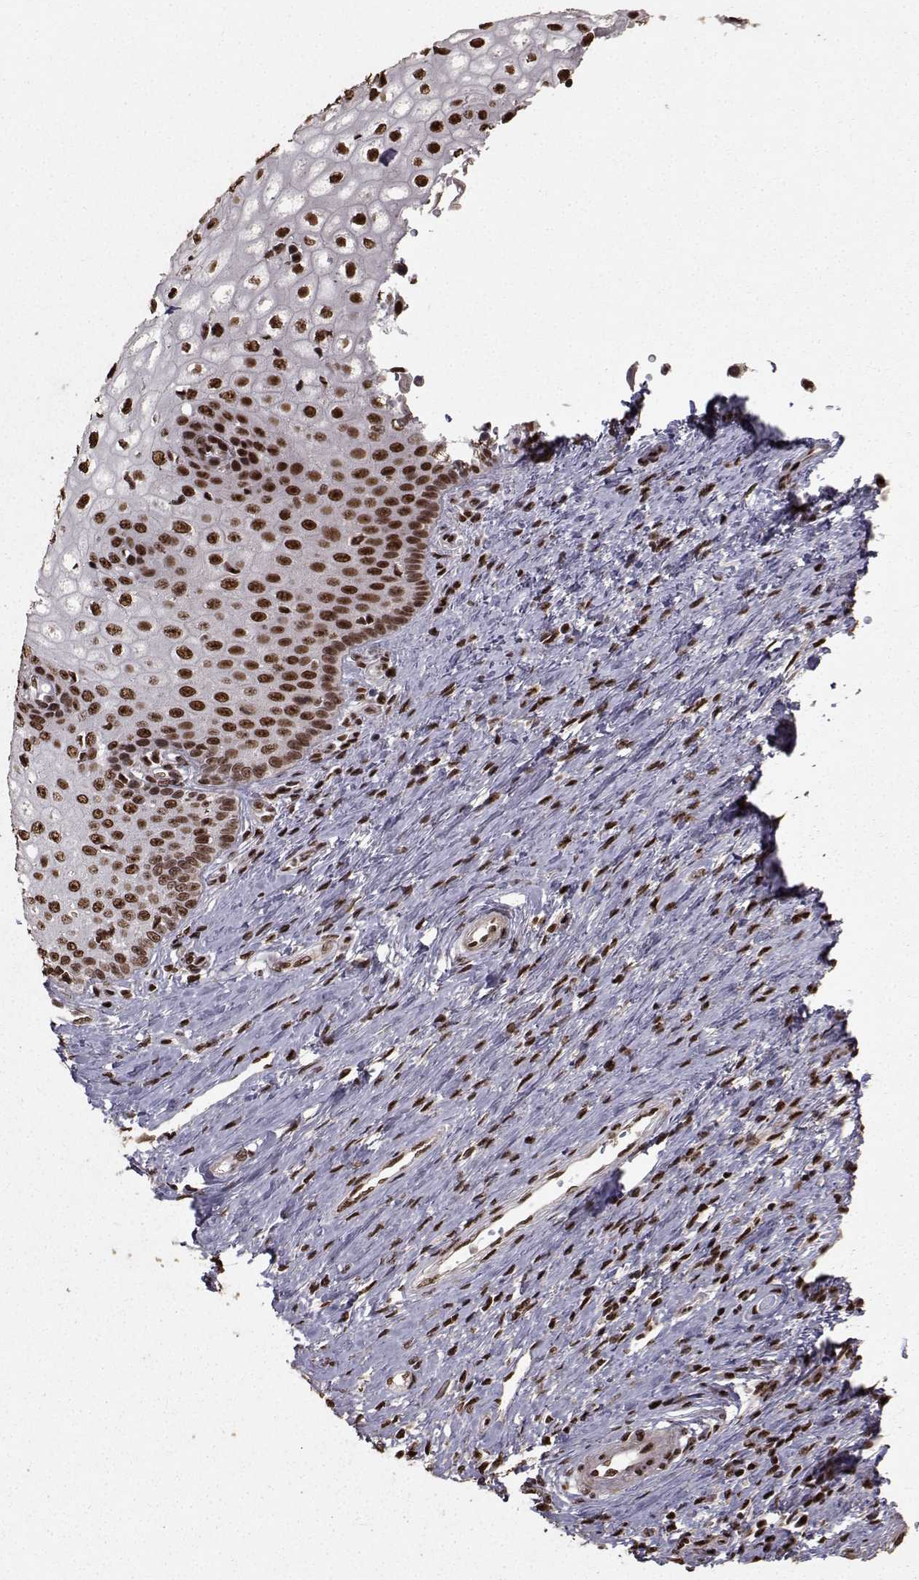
{"staining": {"intensity": "strong", "quantity": ">75%", "location": "nuclear"}, "tissue": "cervical cancer", "cell_type": "Tumor cells", "image_type": "cancer", "snomed": [{"axis": "morphology", "description": "Squamous cell carcinoma, NOS"}, {"axis": "topography", "description": "Cervix"}], "caption": "Cervical cancer tissue displays strong nuclear staining in about >75% of tumor cells", "gene": "SF1", "patient": {"sex": "female", "age": 26}}